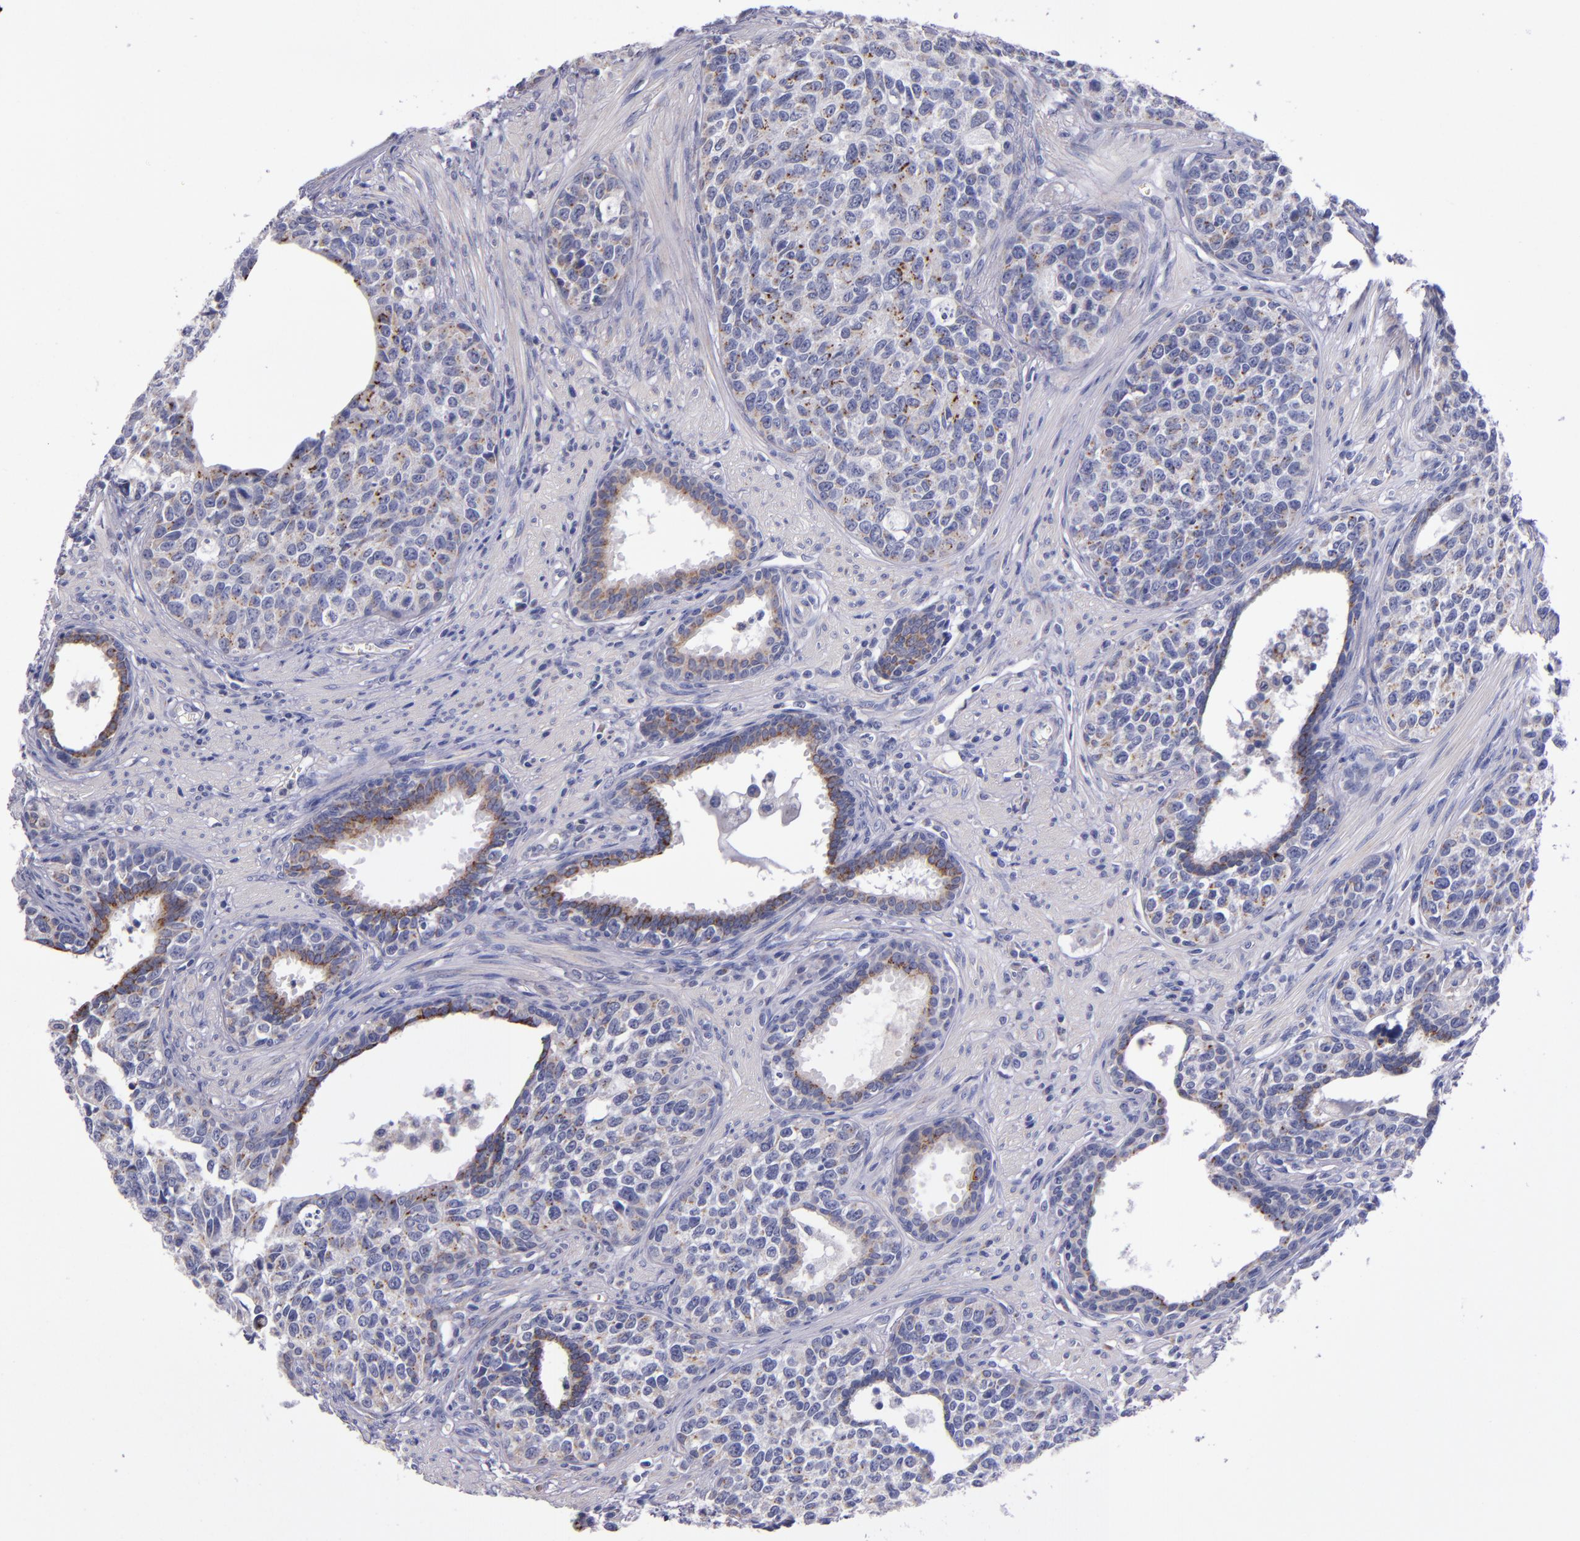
{"staining": {"intensity": "strong", "quantity": "25%-75%", "location": "cytoplasmic/membranous"}, "tissue": "urothelial cancer", "cell_type": "Tumor cells", "image_type": "cancer", "snomed": [{"axis": "morphology", "description": "Urothelial carcinoma, High grade"}, {"axis": "topography", "description": "Urinary bladder"}], "caption": "Immunohistochemical staining of human urothelial carcinoma (high-grade) exhibits high levels of strong cytoplasmic/membranous expression in about 25%-75% of tumor cells.", "gene": "RAB41", "patient": {"sex": "male", "age": 81}}